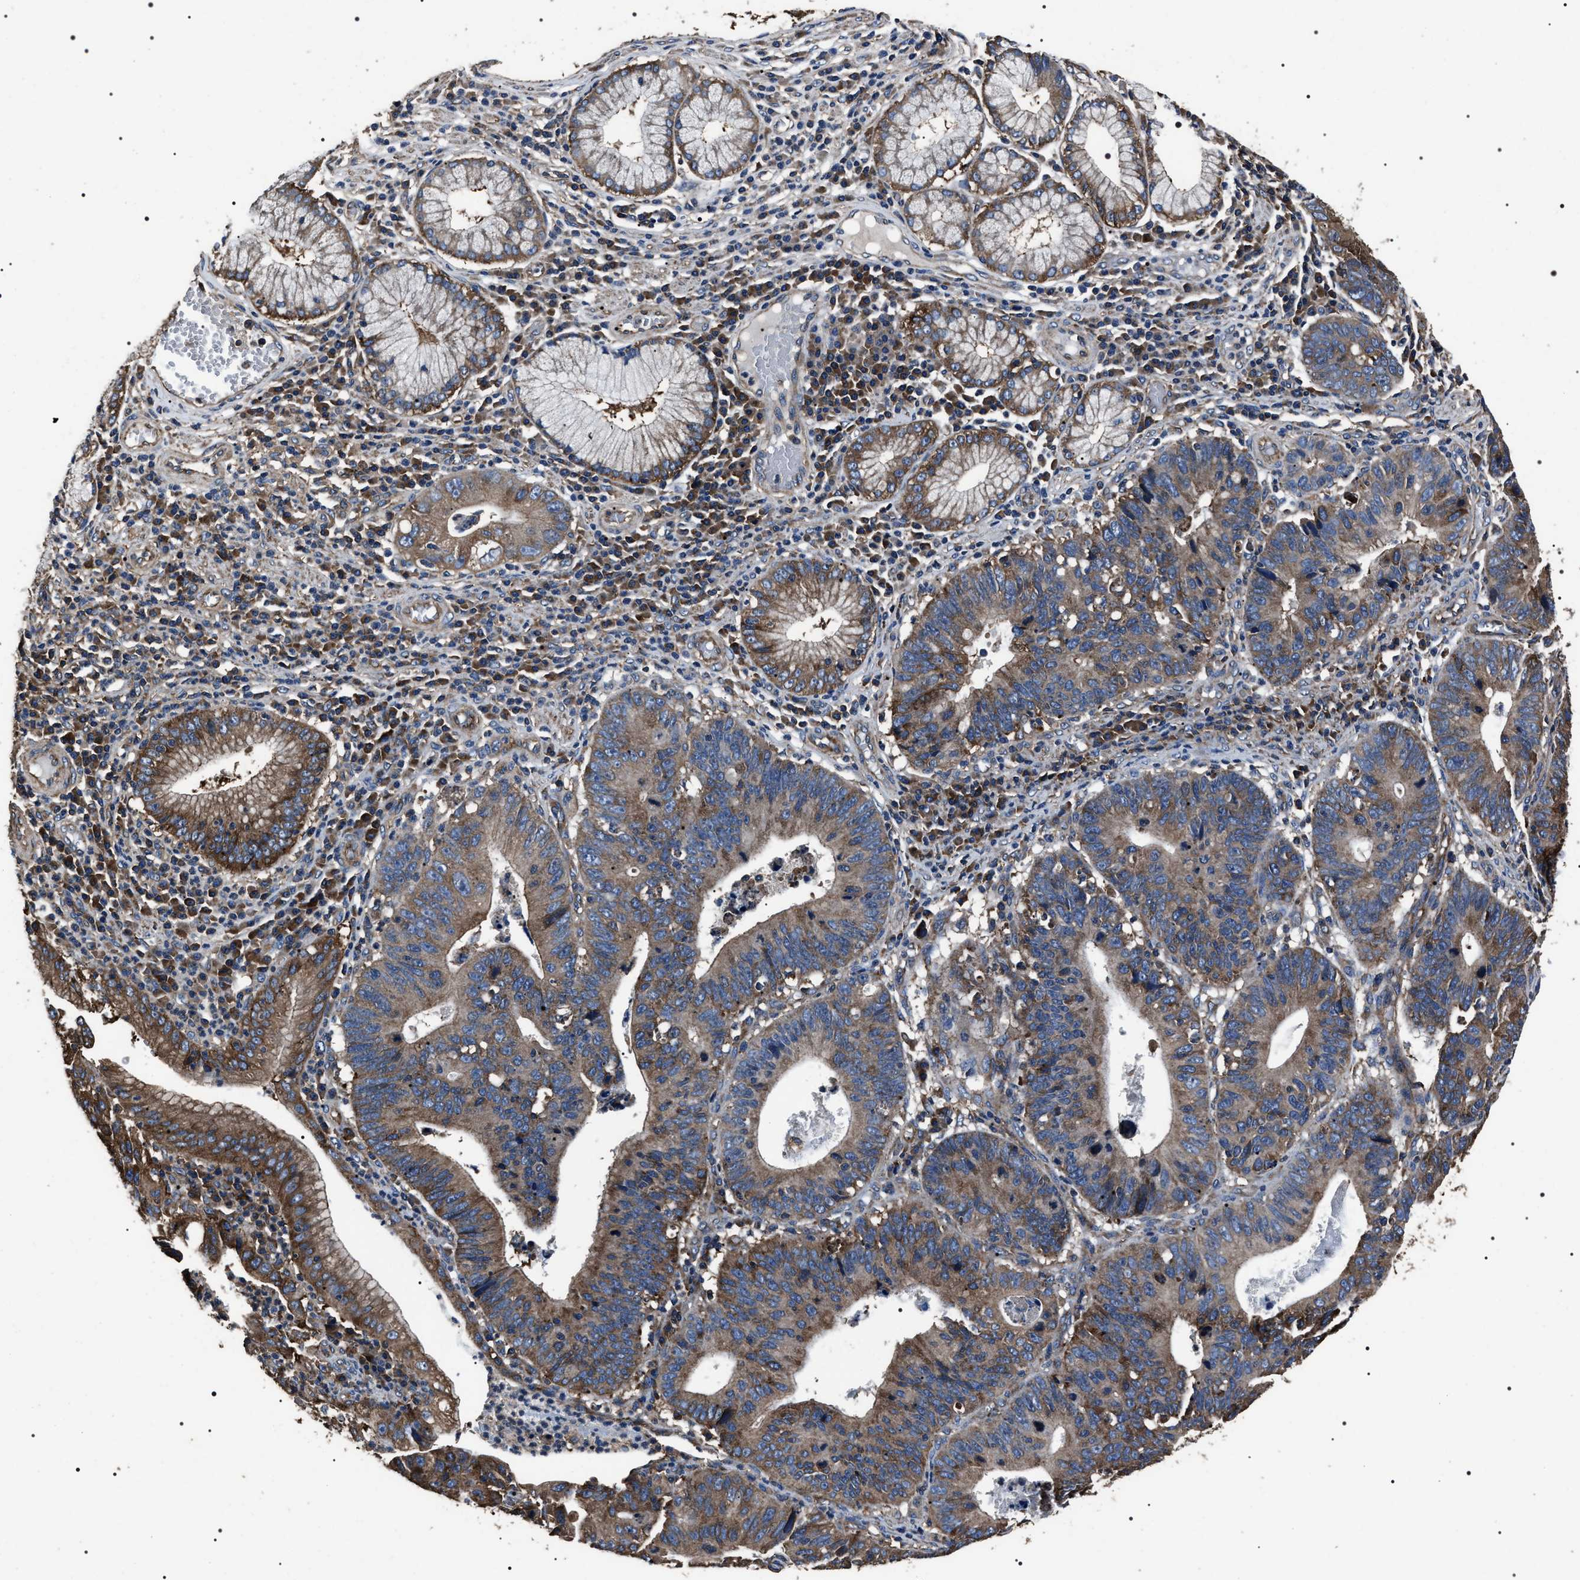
{"staining": {"intensity": "moderate", "quantity": ">75%", "location": "cytoplasmic/membranous"}, "tissue": "stomach cancer", "cell_type": "Tumor cells", "image_type": "cancer", "snomed": [{"axis": "morphology", "description": "Adenocarcinoma, NOS"}, {"axis": "topography", "description": "Stomach"}], "caption": "Stomach adenocarcinoma tissue reveals moderate cytoplasmic/membranous staining in about >75% of tumor cells (Brightfield microscopy of DAB IHC at high magnification).", "gene": "HSCB", "patient": {"sex": "male", "age": 59}}